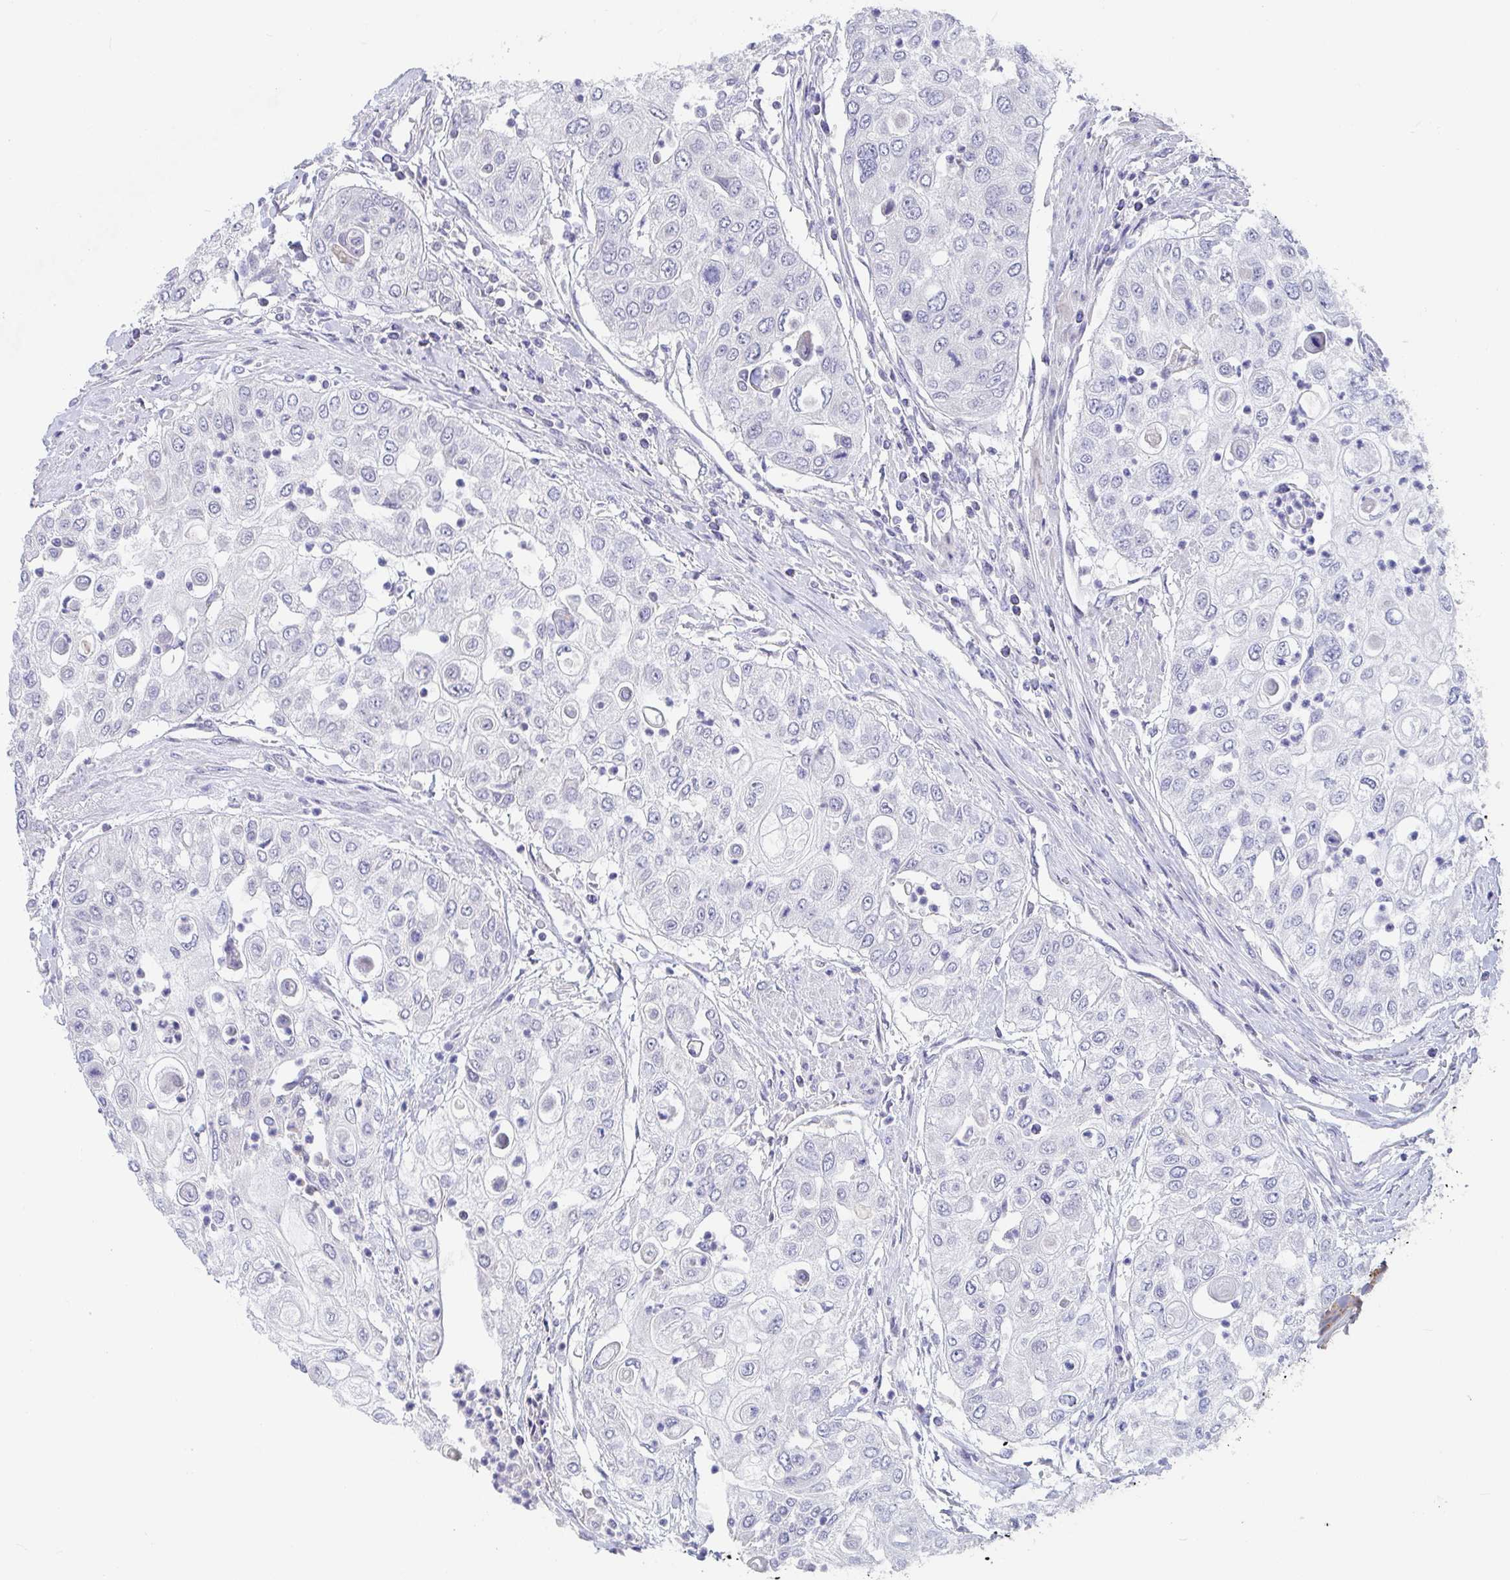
{"staining": {"intensity": "negative", "quantity": "none", "location": "none"}, "tissue": "urothelial cancer", "cell_type": "Tumor cells", "image_type": "cancer", "snomed": [{"axis": "morphology", "description": "Urothelial carcinoma, High grade"}, {"axis": "topography", "description": "Urinary bladder"}], "caption": "Immunohistochemical staining of human urothelial carcinoma (high-grade) displays no significant expression in tumor cells. (DAB (3,3'-diaminobenzidine) immunohistochemistry with hematoxylin counter stain).", "gene": "FAM156B", "patient": {"sex": "female", "age": 79}}